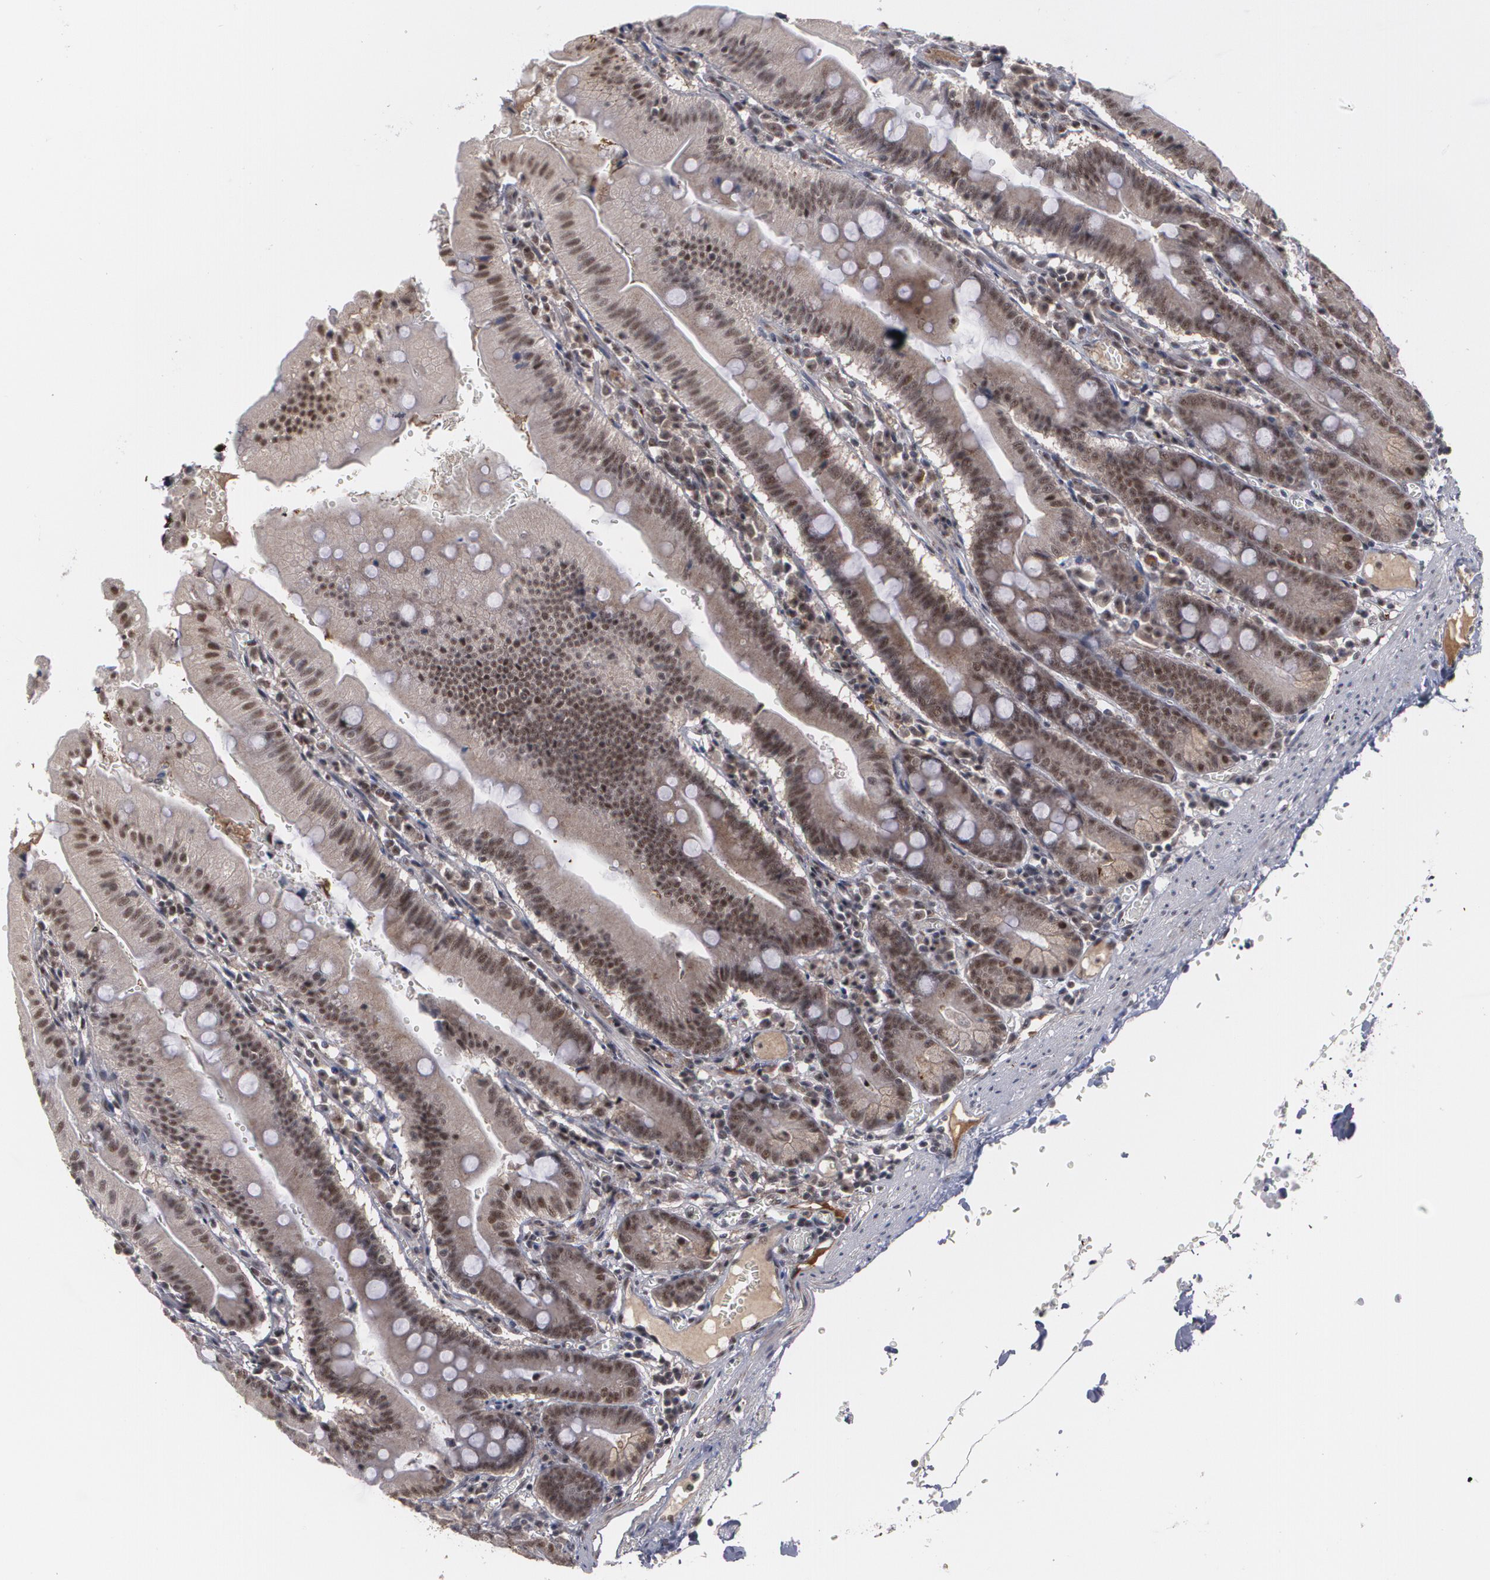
{"staining": {"intensity": "moderate", "quantity": ">75%", "location": "nuclear"}, "tissue": "small intestine", "cell_type": "Glandular cells", "image_type": "normal", "snomed": [{"axis": "morphology", "description": "Normal tissue, NOS"}, {"axis": "topography", "description": "Small intestine"}], "caption": "DAB (3,3'-diaminobenzidine) immunohistochemical staining of benign human small intestine shows moderate nuclear protein positivity in approximately >75% of glandular cells.", "gene": "INTS6L", "patient": {"sex": "male", "age": 71}}